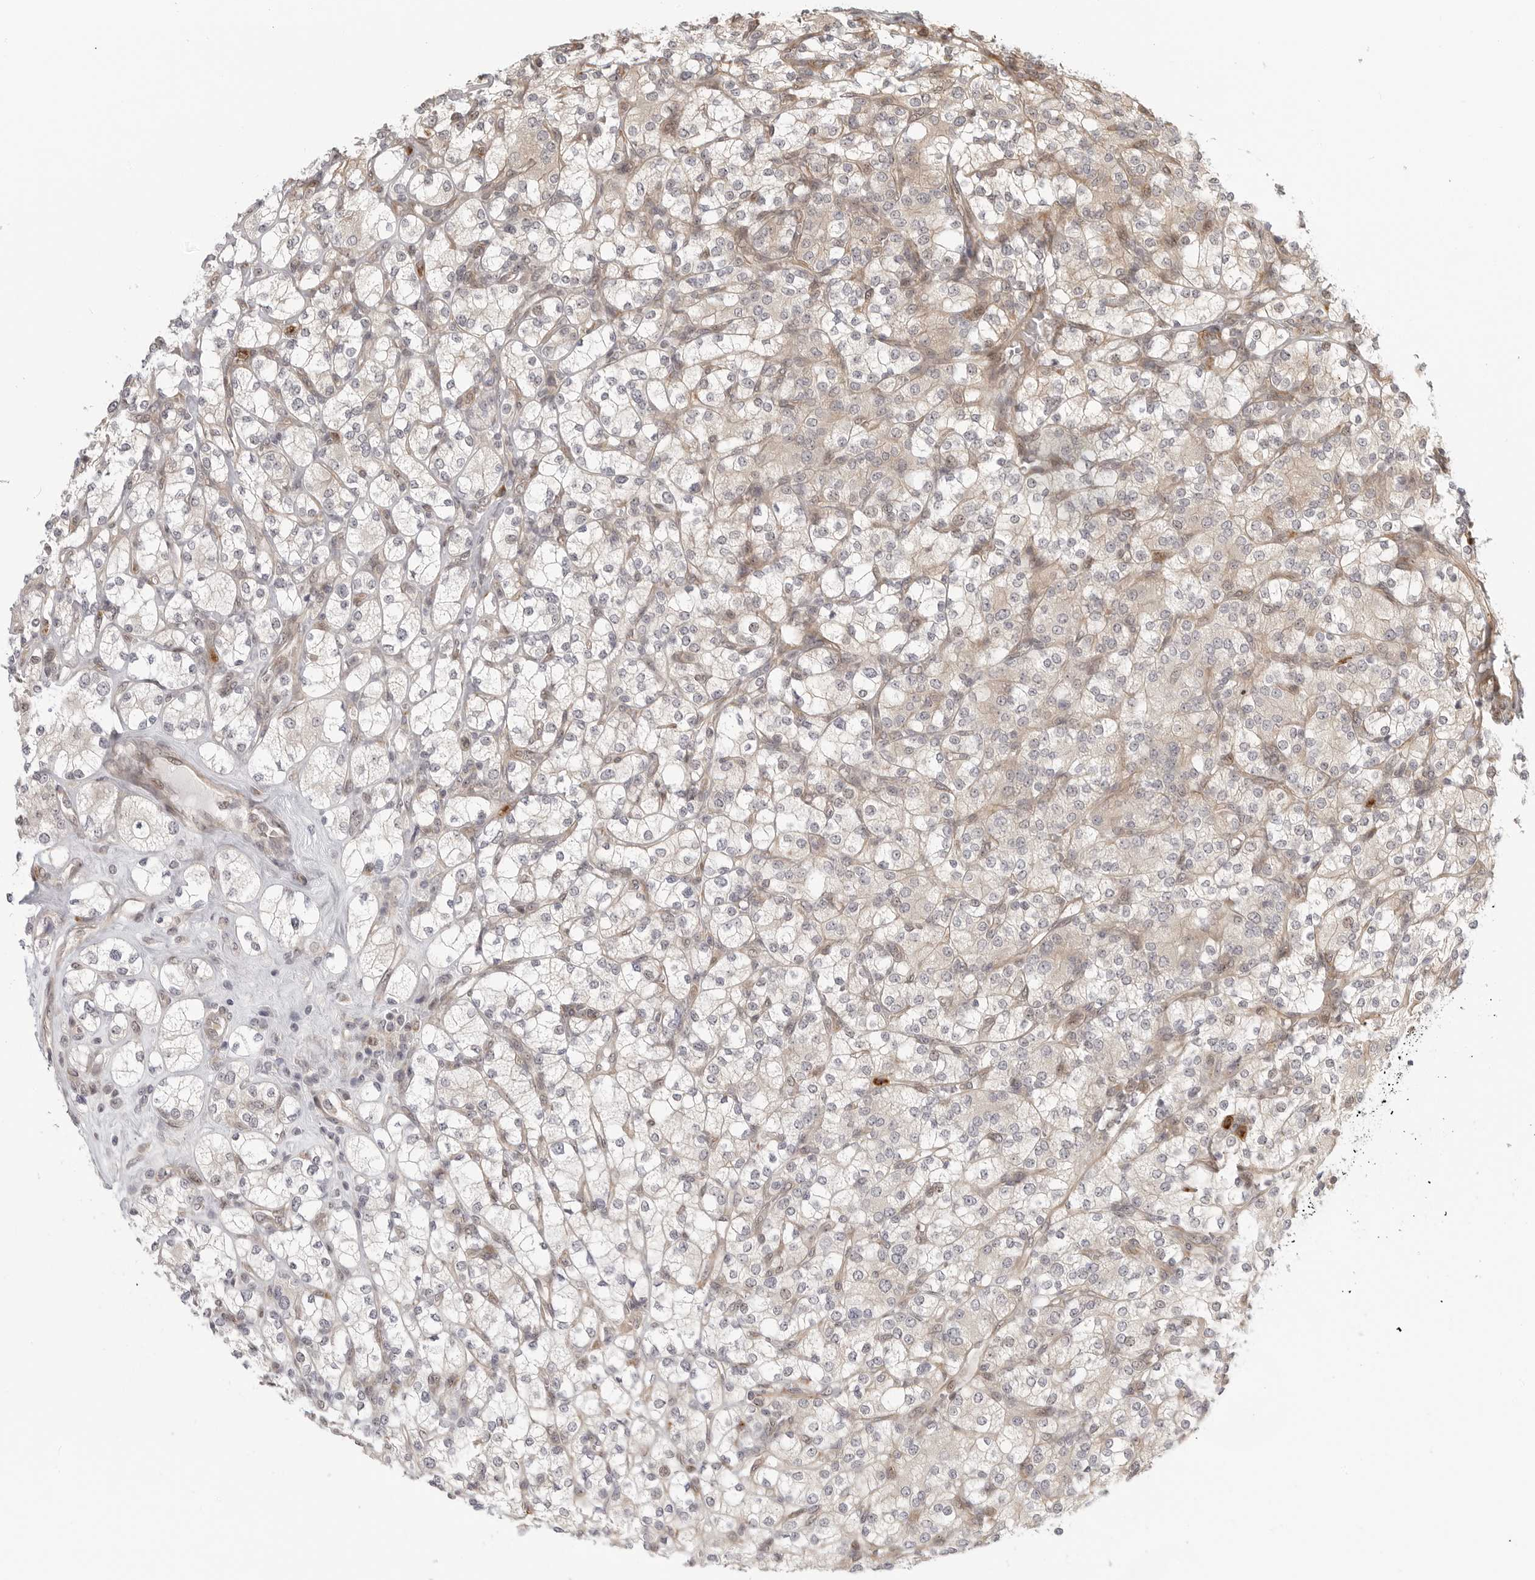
{"staining": {"intensity": "negative", "quantity": "none", "location": "none"}, "tissue": "renal cancer", "cell_type": "Tumor cells", "image_type": "cancer", "snomed": [{"axis": "morphology", "description": "Adenocarcinoma, NOS"}, {"axis": "topography", "description": "Kidney"}], "caption": "Protein analysis of renal cancer exhibits no significant expression in tumor cells.", "gene": "DSCC1", "patient": {"sex": "male", "age": 77}}